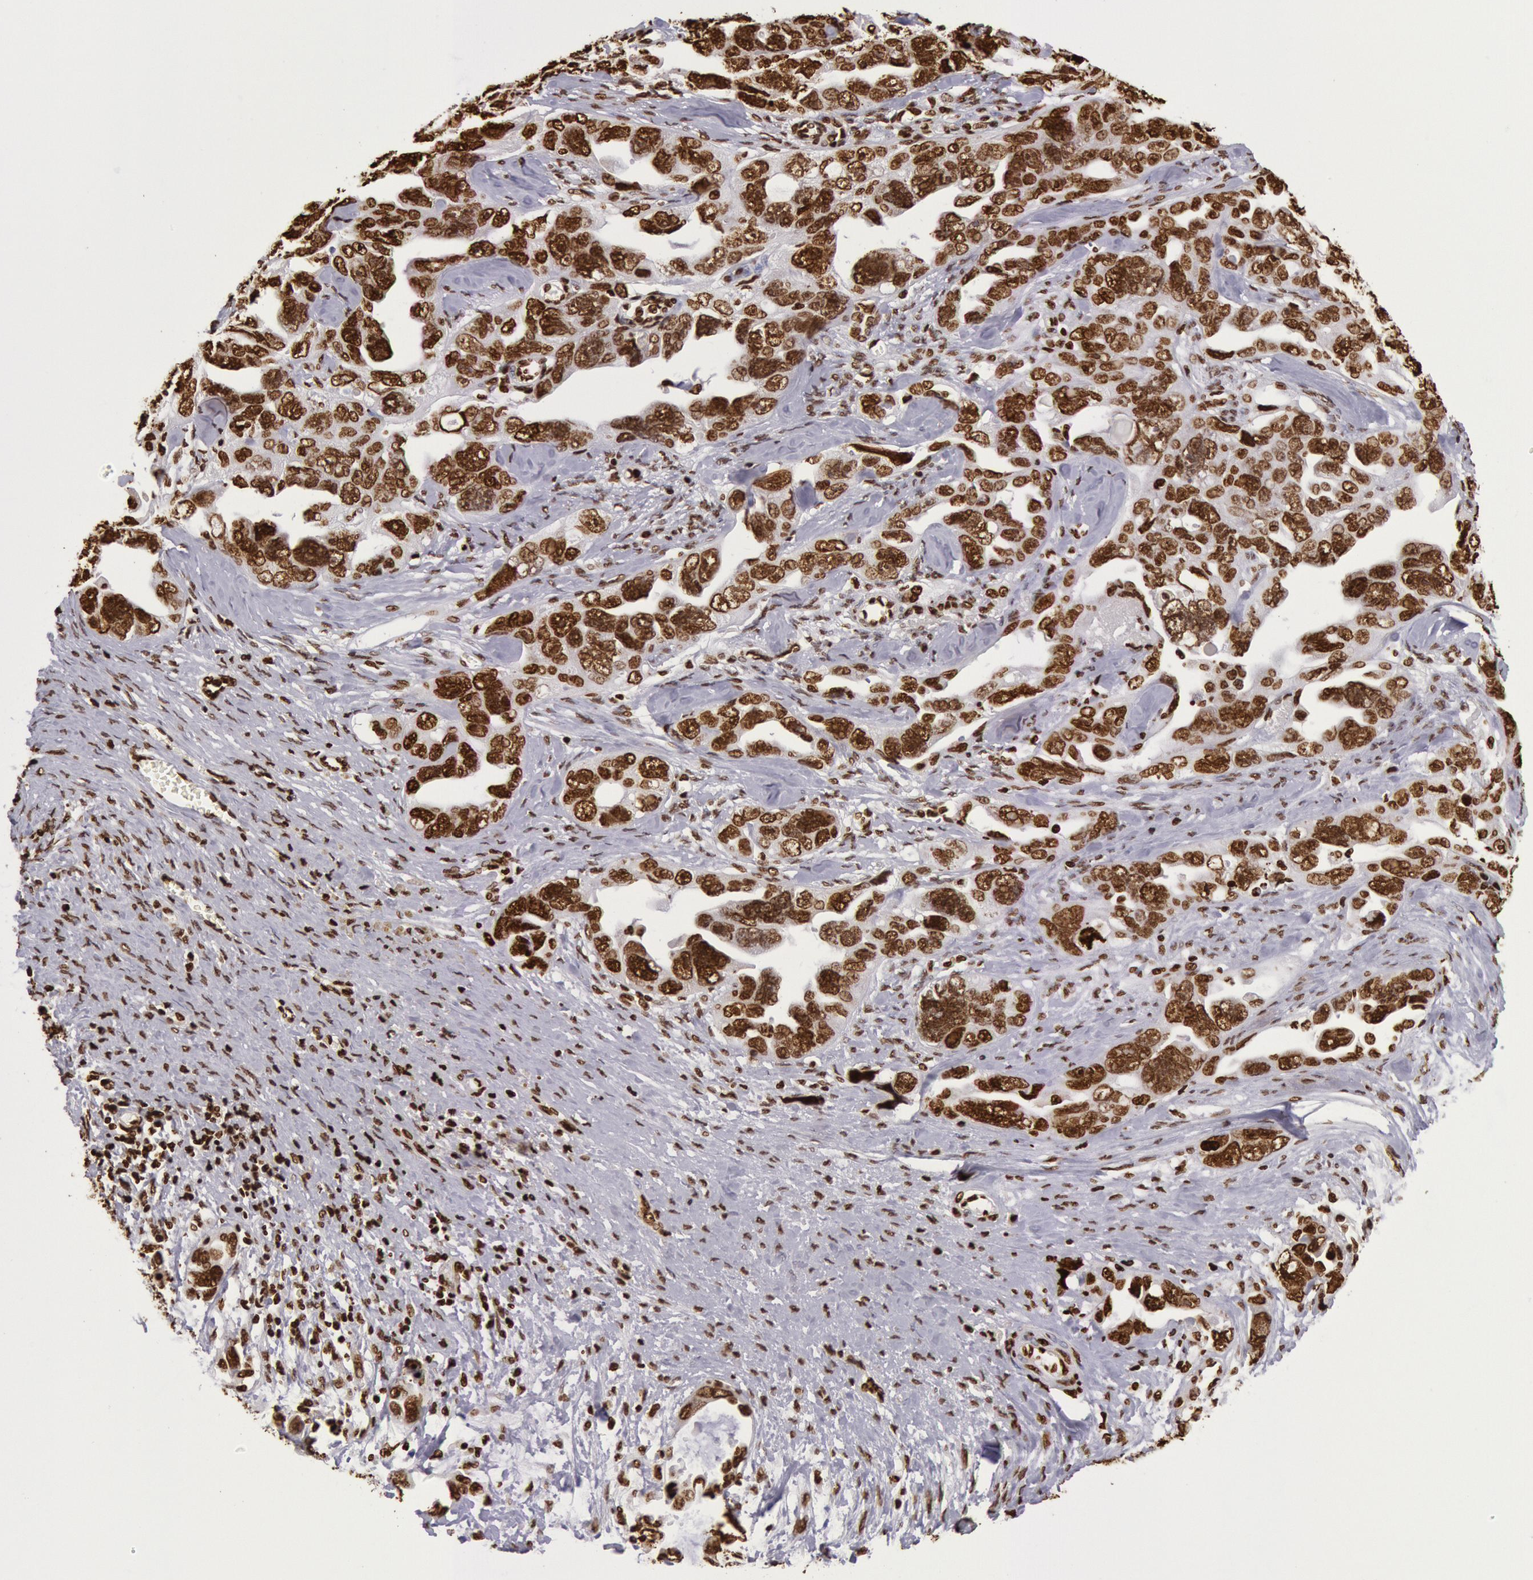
{"staining": {"intensity": "strong", "quantity": ">75%", "location": "nuclear"}, "tissue": "ovarian cancer", "cell_type": "Tumor cells", "image_type": "cancer", "snomed": [{"axis": "morphology", "description": "Cystadenocarcinoma, serous, NOS"}, {"axis": "topography", "description": "Ovary"}], "caption": "Immunohistochemical staining of human ovarian cancer displays high levels of strong nuclear protein staining in about >75% of tumor cells.", "gene": "H3-4", "patient": {"sex": "female", "age": 63}}